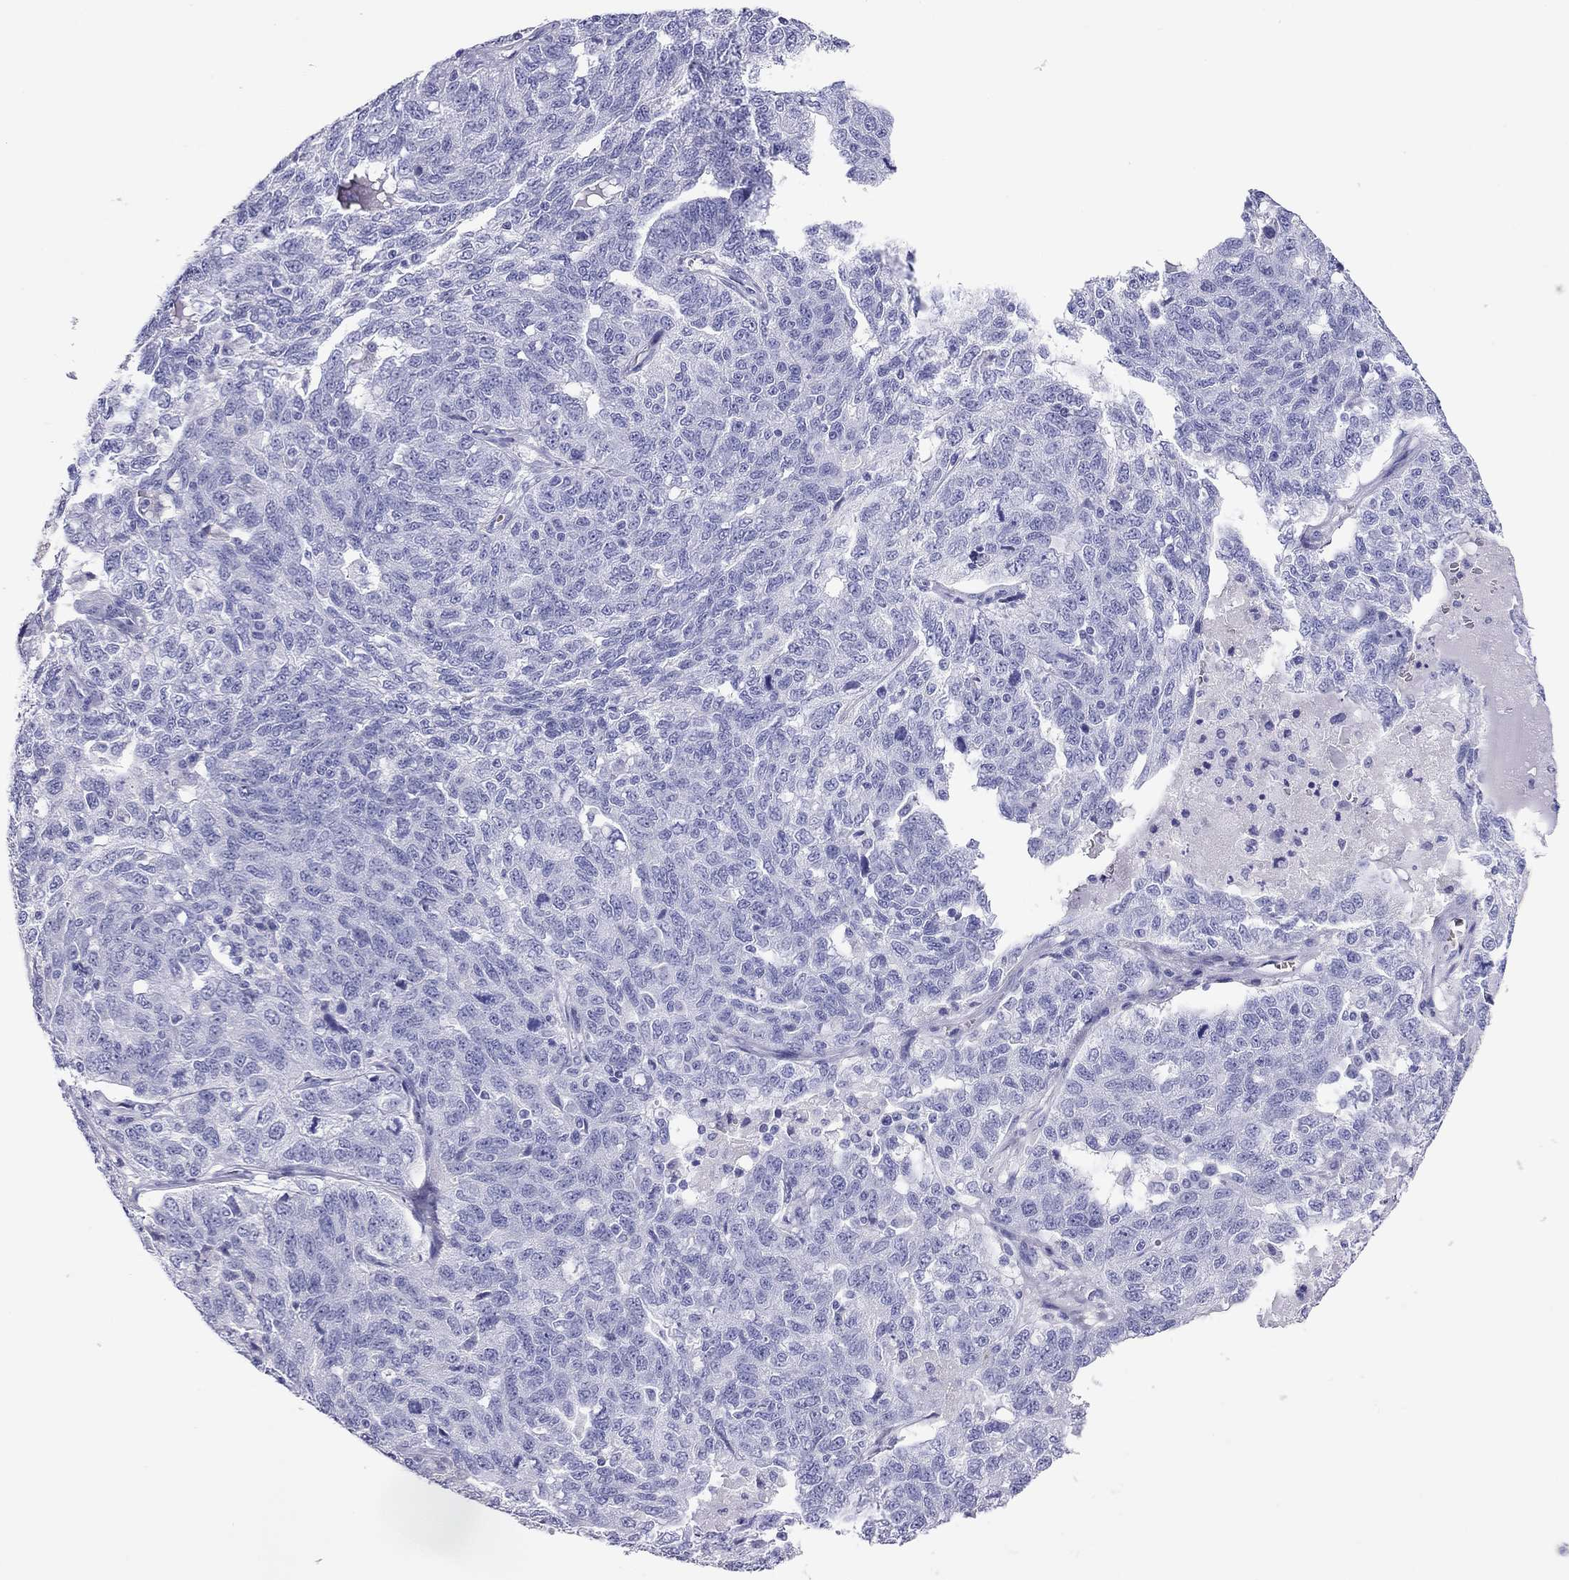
{"staining": {"intensity": "negative", "quantity": "none", "location": "none"}, "tissue": "ovarian cancer", "cell_type": "Tumor cells", "image_type": "cancer", "snomed": [{"axis": "morphology", "description": "Cystadenocarcinoma, serous, NOS"}, {"axis": "topography", "description": "Ovary"}], "caption": "DAB (3,3'-diaminobenzidine) immunohistochemical staining of ovarian serous cystadenocarcinoma displays no significant expression in tumor cells. (DAB (3,3'-diaminobenzidine) immunohistochemistry with hematoxylin counter stain).", "gene": "PTPRN", "patient": {"sex": "female", "age": 71}}